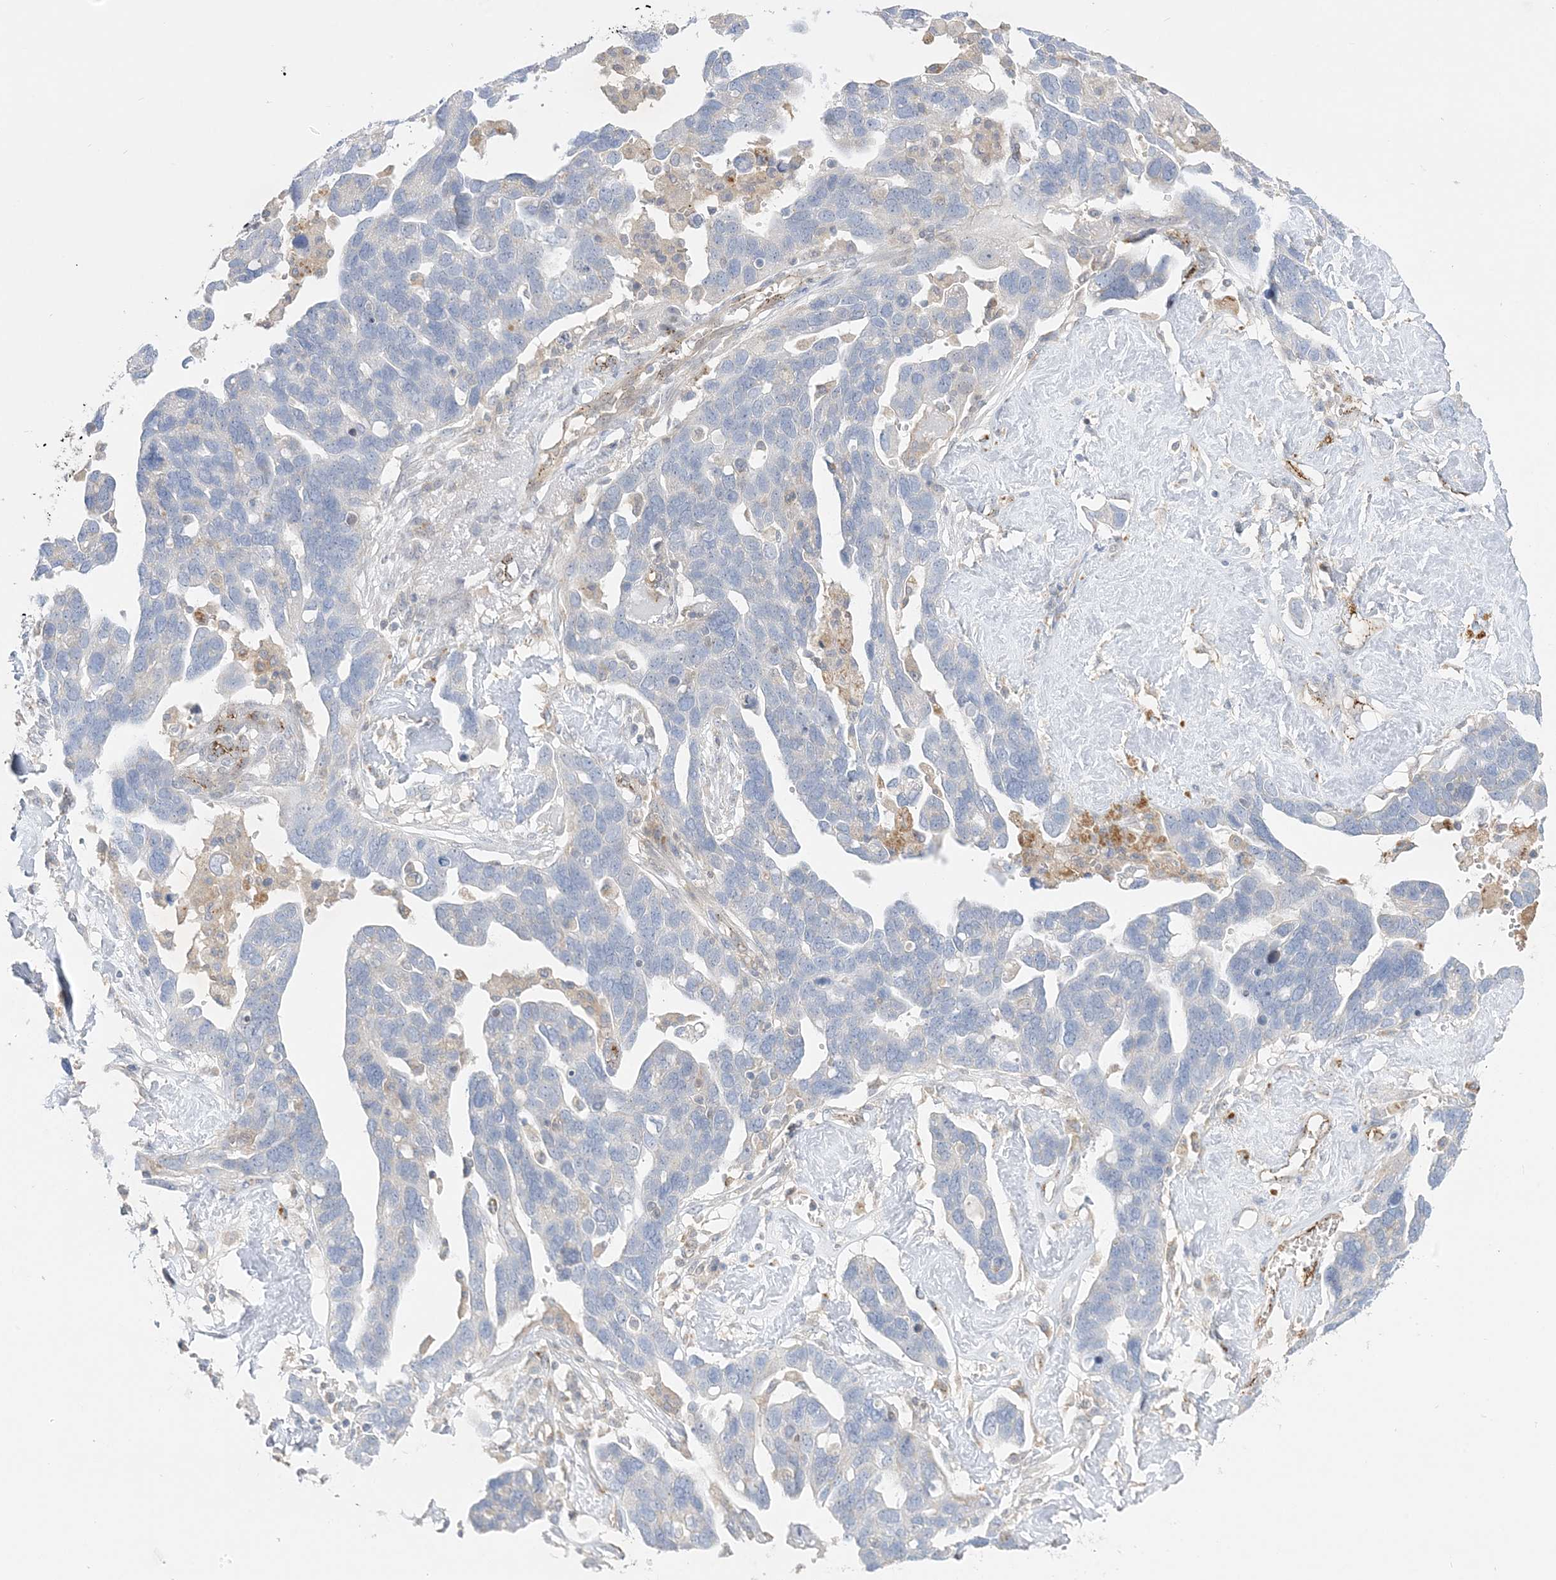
{"staining": {"intensity": "negative", "quantity": "none", "location": "none"}, "tissue": "ovarian cancer", "cell_type": "Tumor cells", "image_type": "cancer", "snomed": [{"axis": "morphology", "description": "Cystadenocarcinoma, serous, NOS"}, {"axis": "topography", "description": "Ovary"}], "caption": "IHC of ovarian serous cystadenocarcinoma reveals no positivity in tumor cells. Nuclei are stained in blue.", "gene": "INPP1", "patient": {"sex": "female", "age": 54}}